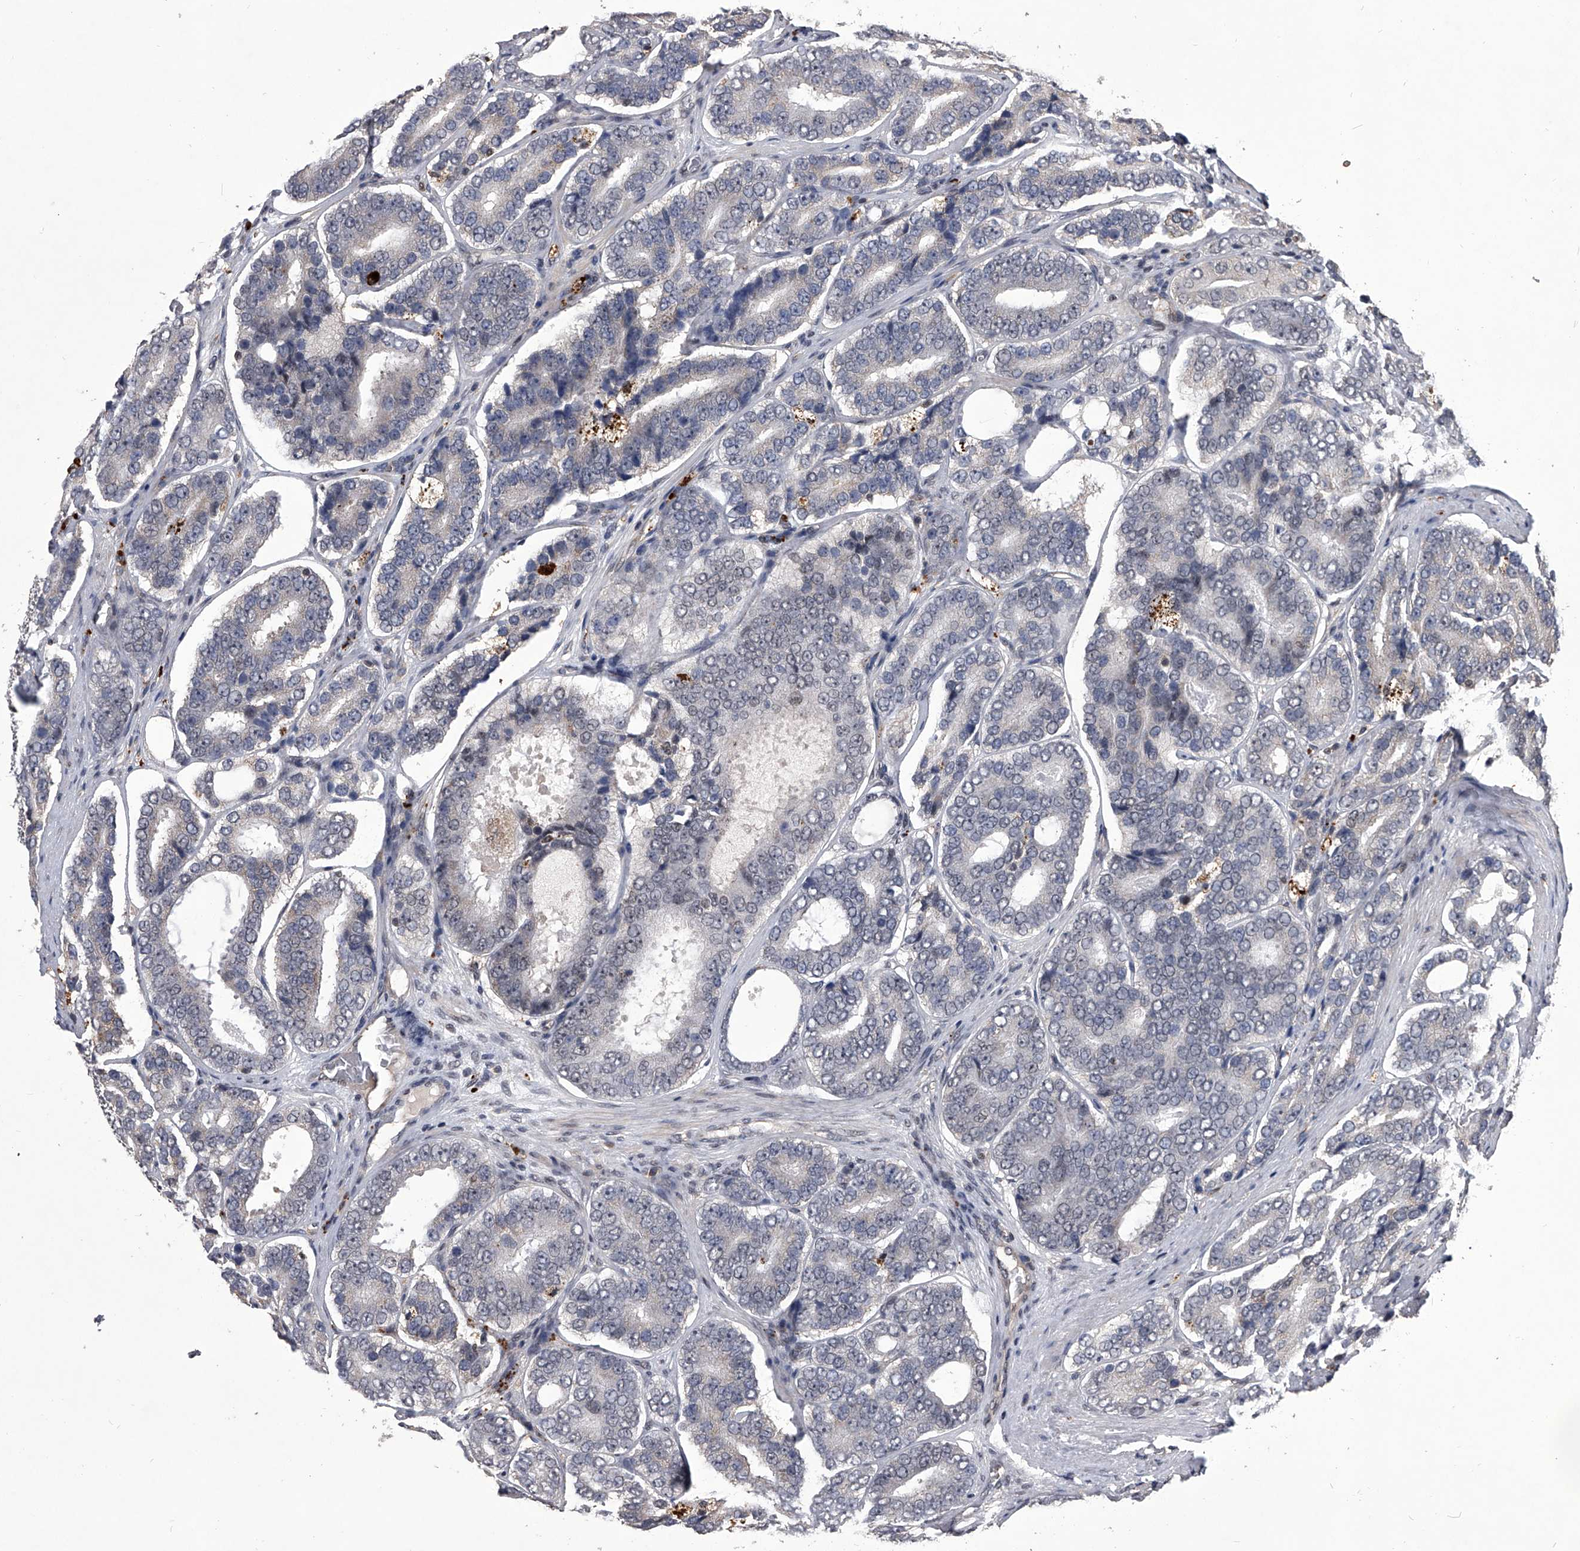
{"staining": {"intensity": "negative", "quantity": "none", "location": "none"}, "tissue": "prostate cancer", "cell_type": "Tumor cells", "image_type": "cancer", "snomed": [{"axis": "morphology", "description": "Adenocarcinoma, High grade"}, {"axis": "topography", "description": "Prostate"}], "caption": "There is no significant positivity in tumor cells of prostate cancer. (DAB immunohistochemistry, high magnification).", "gene": "CMTR1", "patient": {"sex": "male", "age": 56}}